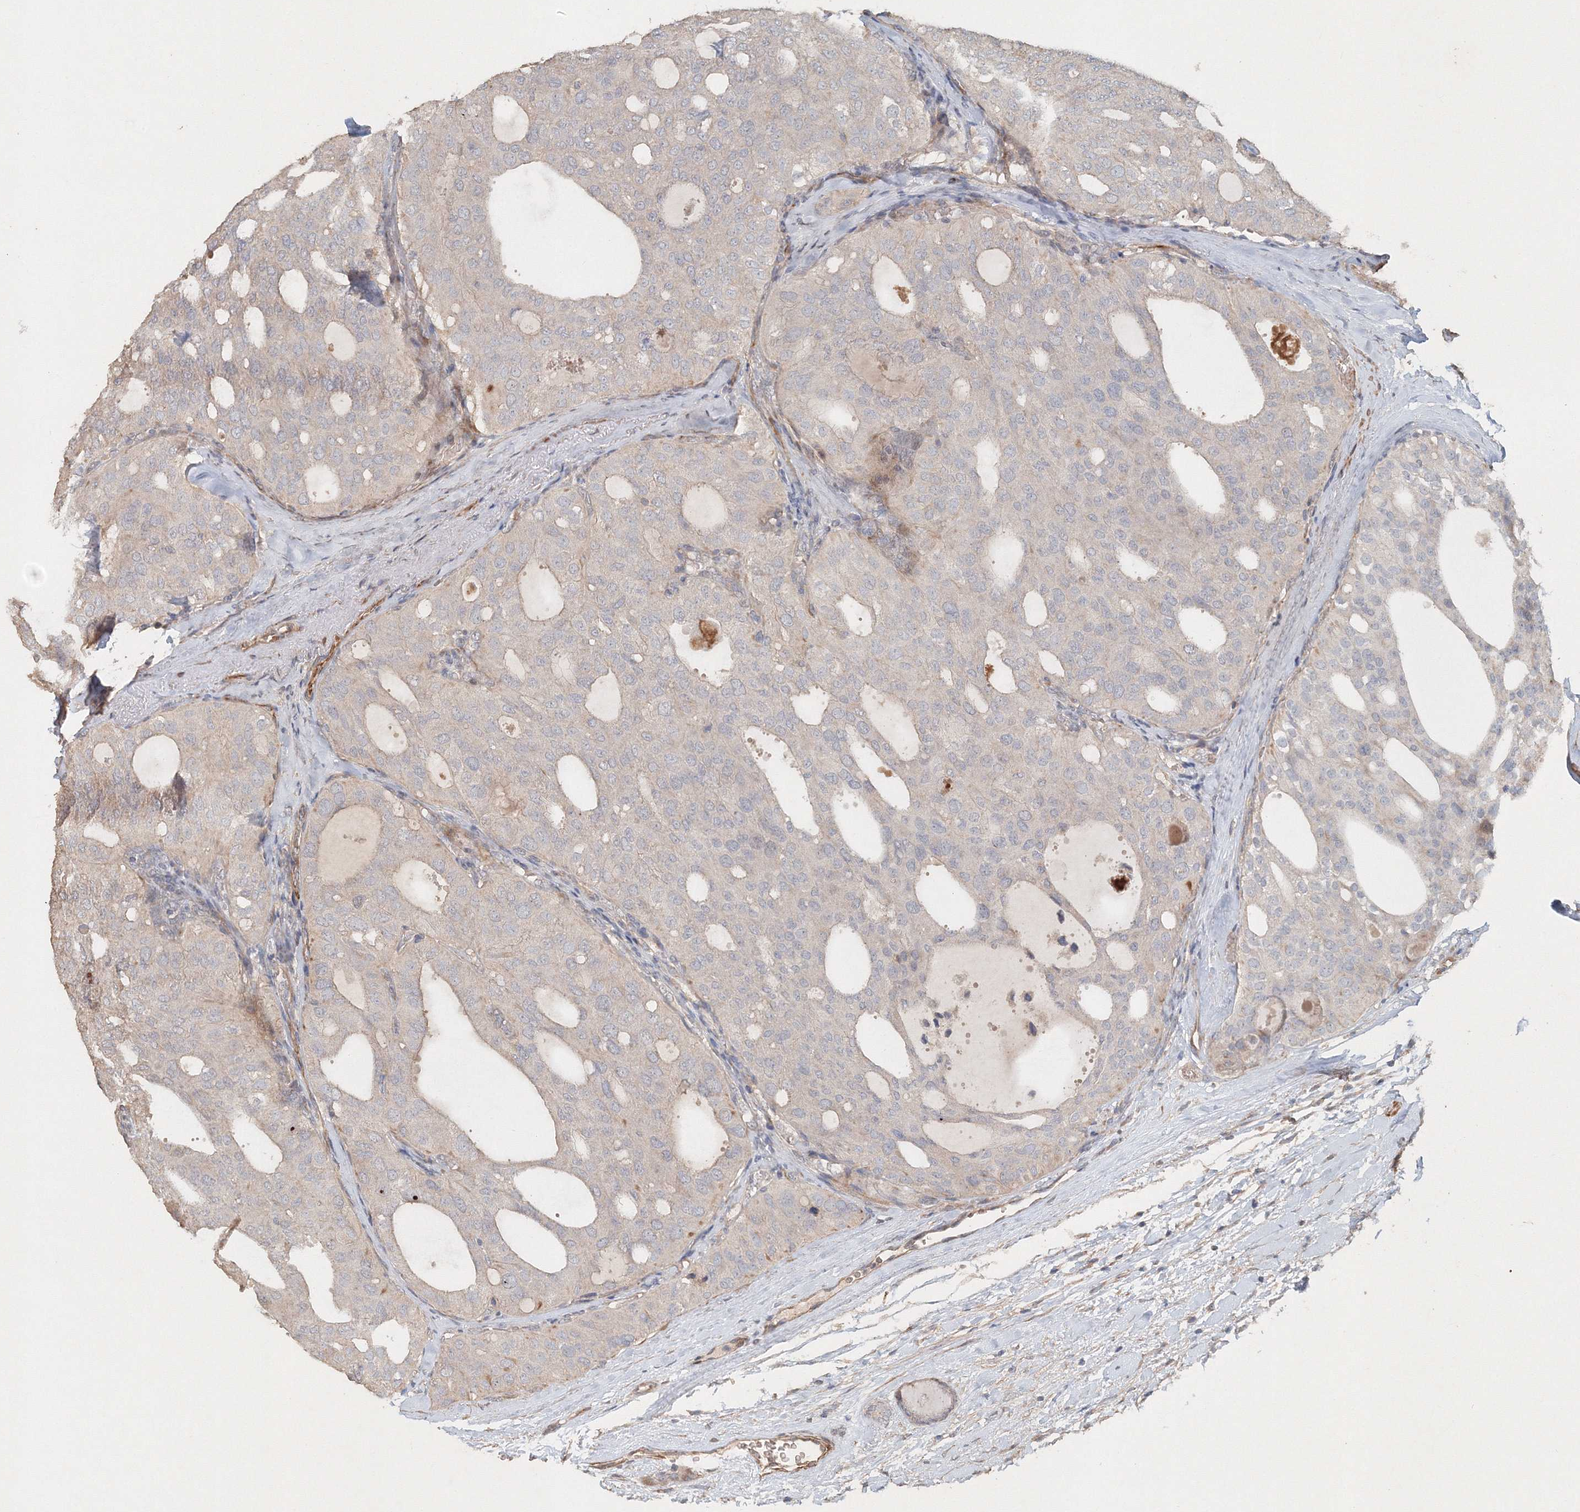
{"staining": {"intensity": "negative", "quantity": "none", "location": "none"}, "tissue": "thyroid cancer", "cell_type": "Tumor cells", "image_type": "cancer", "snomed": [{"axis": "morphology", "description": "Follicular adenoma carcinoma, NOS"}, {"axis": "topography", "description": "Thyroid gland"}], "caption": "There is no significant positivity in tumor cells of thyroid cancer. The staining is performed using DAB brown chromogen with nuclei counter-stained in using hematoxylin.", "gene": "NALF2", "patient": {"sex": "male", "age": 75}}